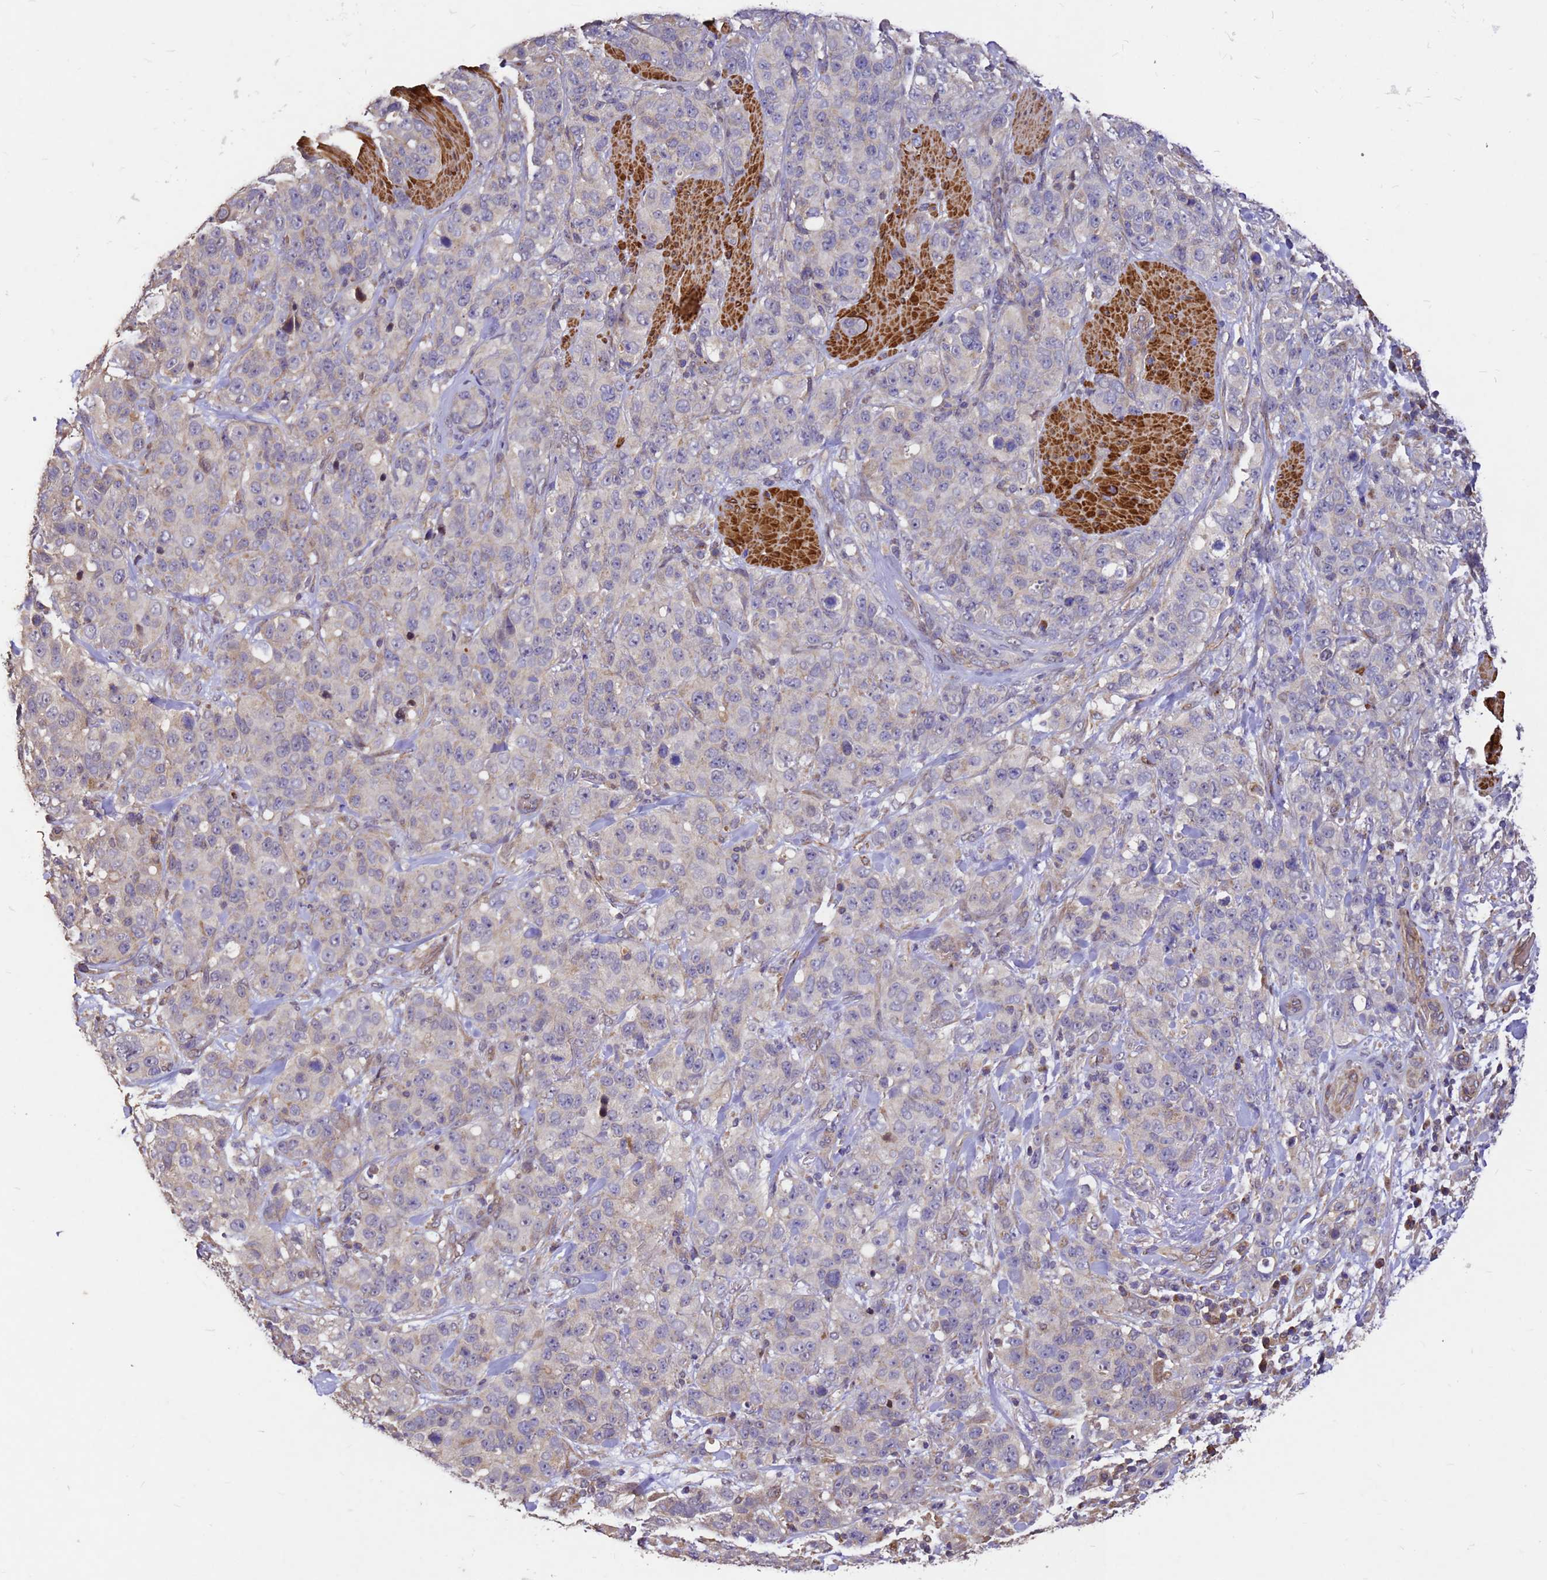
{"staining": {"intensity": "weak", "quantity": "<25%", "location": "cytoplasmic/membranous"}, "tissue": "stomach cancer", "cell_type": "Tumor cells", "image_type": "cancer", "snomed": [{"axis": "morphology", "description": "Adenocarcinoma, NOS"}, {"axis": "topography", "description": "Stomach"}], "caption": "This image is of stomach adenocarcinoma stained with immunohistochemistry (IHC) to label a protein in brown with the nuclei are counter-stained blue. There is no positivity in tumor cells. (DAB immunohistochemistry (IHC) visualized using brightfield microscopy, high magnification).", "gene": "RSPRY1", "patient": {"sex": "male", "age": 48}}